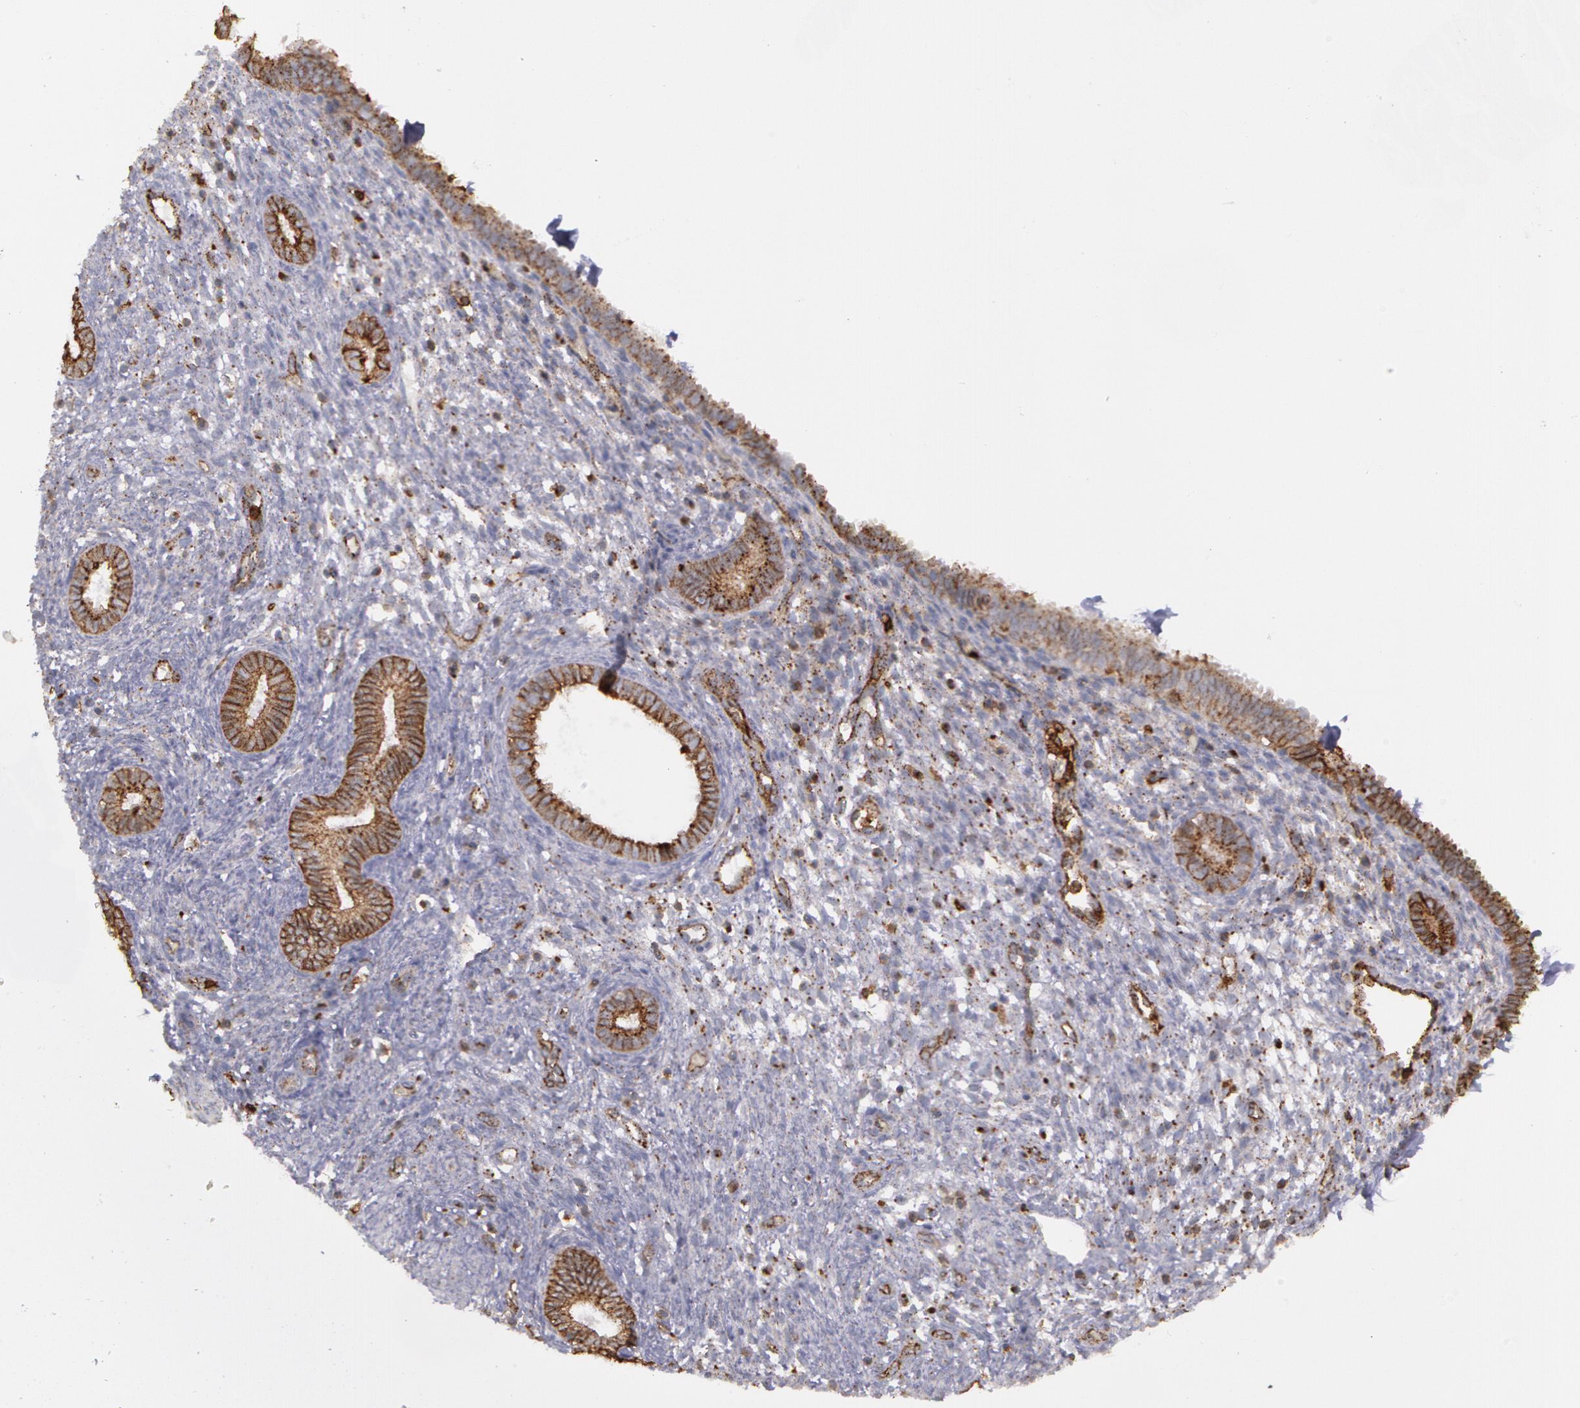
{"staining": {"intensity": "weak", "quantity": "25%-75%", "location": "cytoplasmic/membranous"}, "tissue": "endometrium", "cell_type": "Cells in endometrial stroma", "image_type": "normal", "snomed": [{"axis": "morphology", "description": "Normal tissue, NOS"}, {"axis": "topography", "description": "Endometrium"}], "caption": "Unremarkable endometrium displays weak cytoplasmic/membranous staining in approximately 25%-75% of cells in endometrial stroma, visualized by immunohistochemistry.", "gene": "FLOT2", "patient": {"sex": "female", "age": 72}}